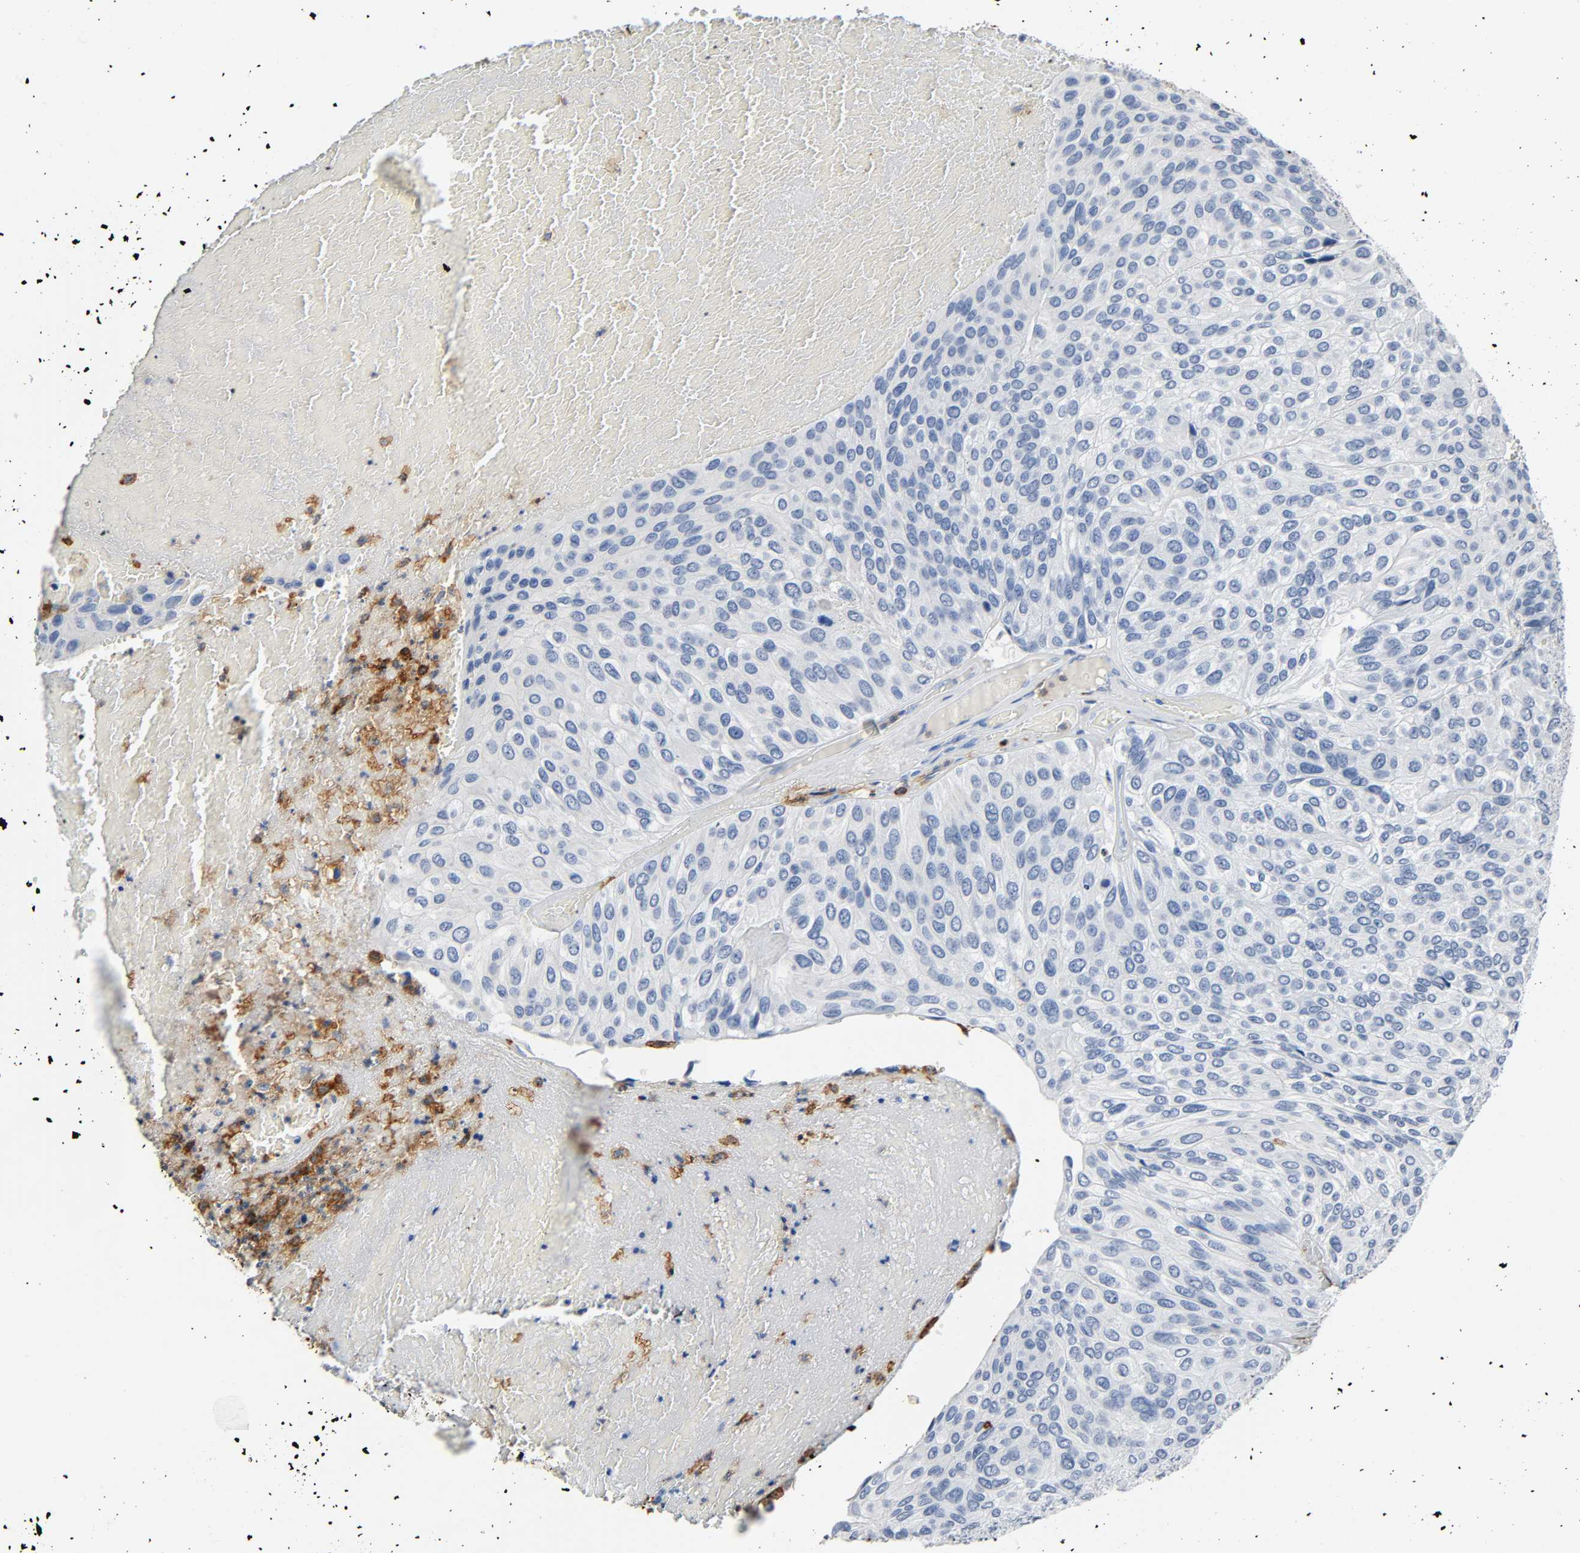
{"staining": {"intensity": "negative", "quantity": "none", "location": "none"}, "tissue": "urothelial cancer", "cell_type": "Tumor cells", "image_type": "cancer", "snomed": [{"axis": "morphology", "description": "Urothelial carcinoma, High grade"}, {"axis": "topography", "description": "Urinary bladder"}], "caption": "Immunohistochemical staining of high-grade urothelial carcinoma shows no significant positivity in tumor cells.", "gene": "ANPEP", "patient": {"sex": "male", "age": 66}}